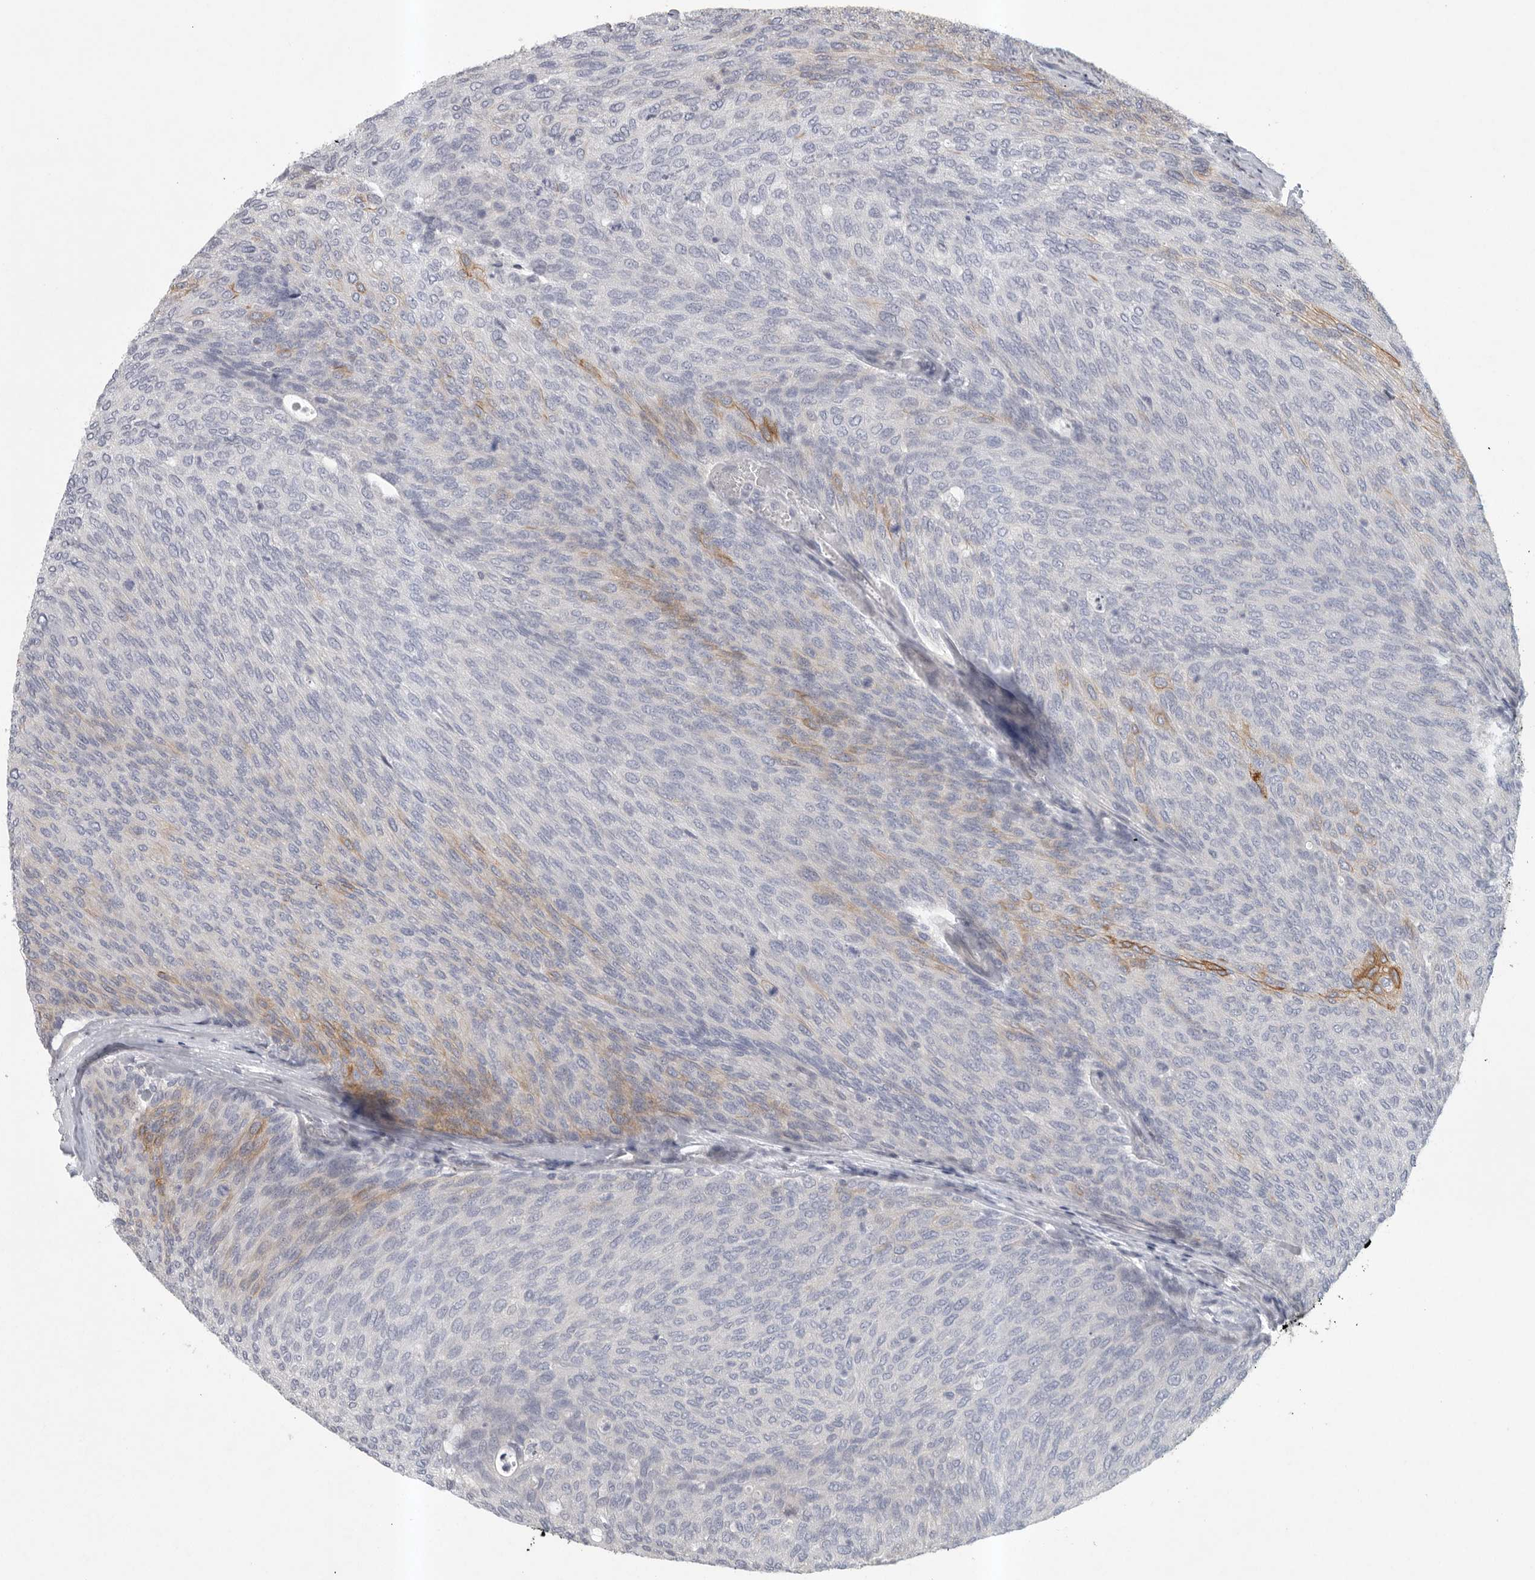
{"staining": {"intensity": "weak", "quantity": "<25%", "location": "cytoplasmic/membranous"}, "tissue": "urothelial cancer", "cell_type": "Tumor cells", "image_type": "cancer", "snomed": [{"axis": "morphology", "description": "Urothelial carcinoma, Low grade"}, {"axis": "topography", "description": "Urinary bladder"}], "caption": "High power microscopy micrograph of an IHC histopathology image of low-grade urothelial carcinoma, revealing no significant staining in tumor cells.", "gene": "TMEM69", "patient": {"sex": "female", "age": 79}}